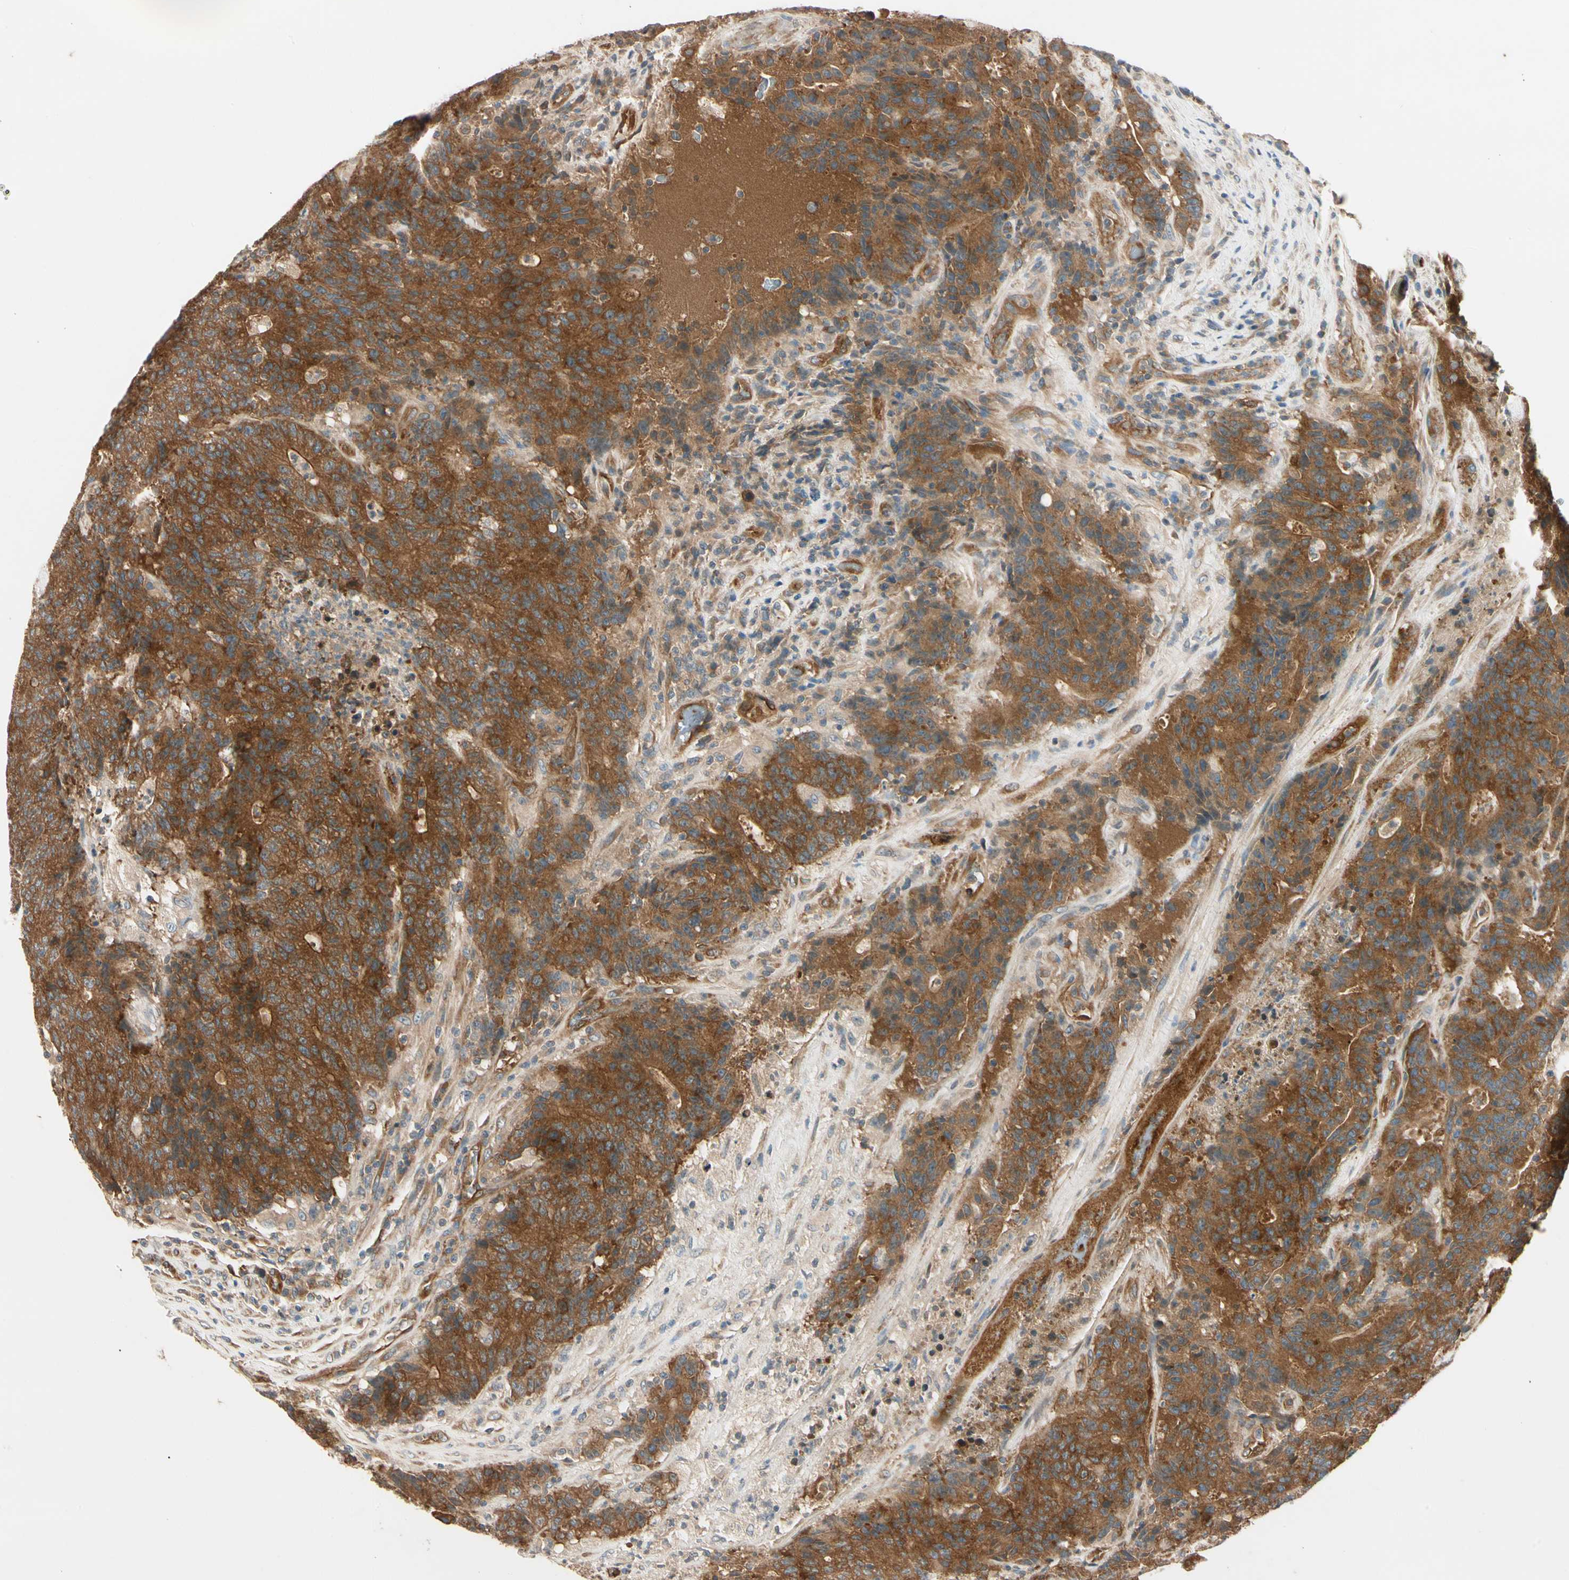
{"staining": {"intensity": "strong", "quantity": ">75%", "location": "cytoplasmic/membranous"}, "tissue": "colorectal cancer", "cell_type": "Tumor cells", "image_type": "cancer", "snomed": [{"axis": "morphology", "description": "Normal tissue, NOS"}, {"axis": "morphology", "description": "Adenocarcinoma, NOS"}, {"axis": "topography", "description": "Colon"}], "caption": "Immunohistochemical staining of colorectal adenocarcinoma demonstrates strong cytoplasmic/membranous protein positivity in about >75% of tumor cells.", "gene": "ROCK2", "patient": {"sex": "female", "age": 75}}